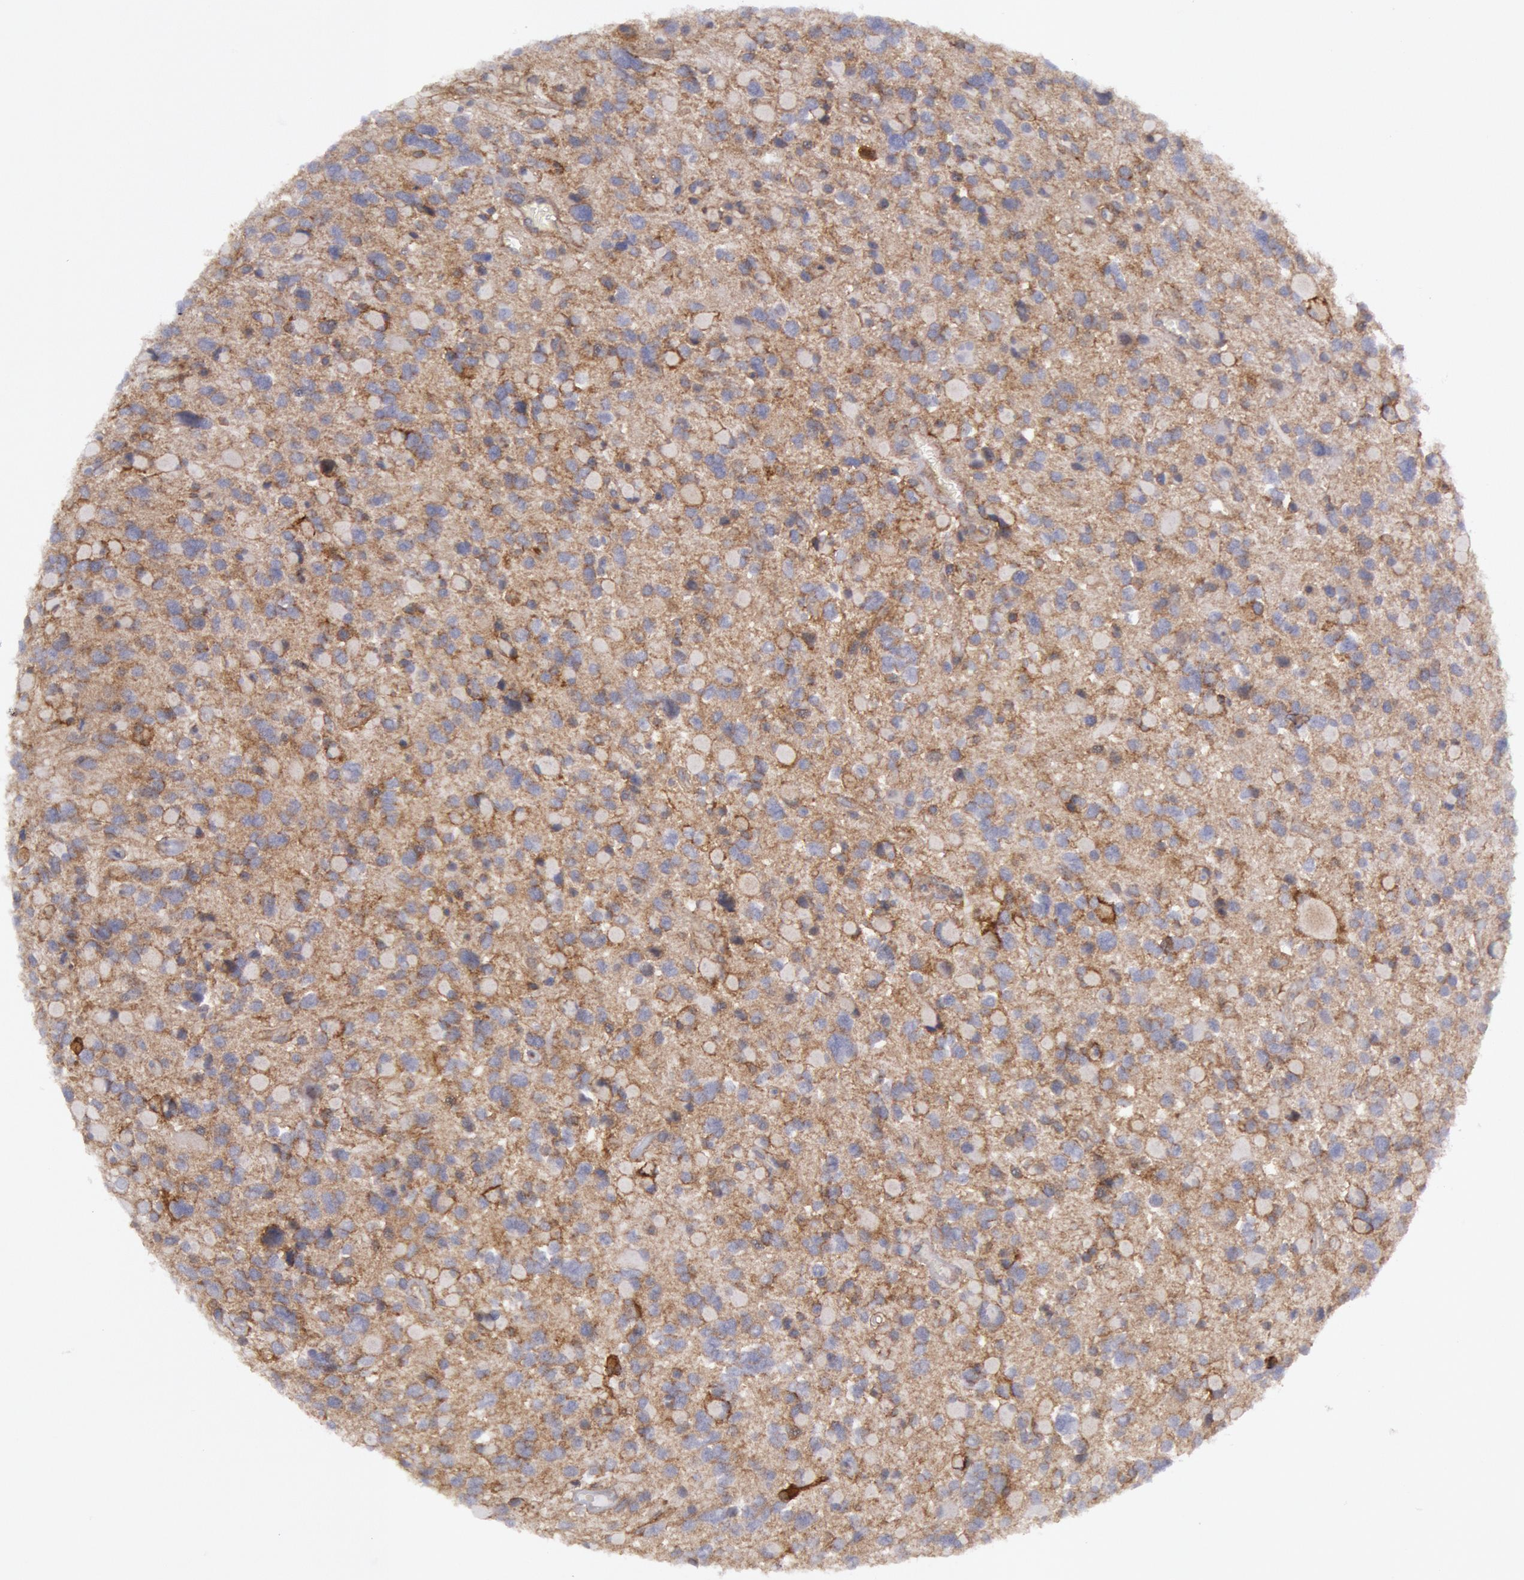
{"staining": {"intensity": "moderate", "quantity": "25%-75%", "location": "cytoplasmic/membranous"}, "tissue": "glioma", "cell_type": "Tumor cells", "image_type": "cancer", "snomed": [{"axis": "morphology", "description": "Glioma, malignant, High grade"}, {"axis": "topography", "description": "Brain"}], "caption": "Approximately 25%-75% of tumor cells in malignant glioma (high-grade) demonstrate moderate cytoplasmic/membranous protein expression as visualized by brown immunohistochemical staining.", "gene": "STX4", "patient": {"sex": "female", "age": 37}}